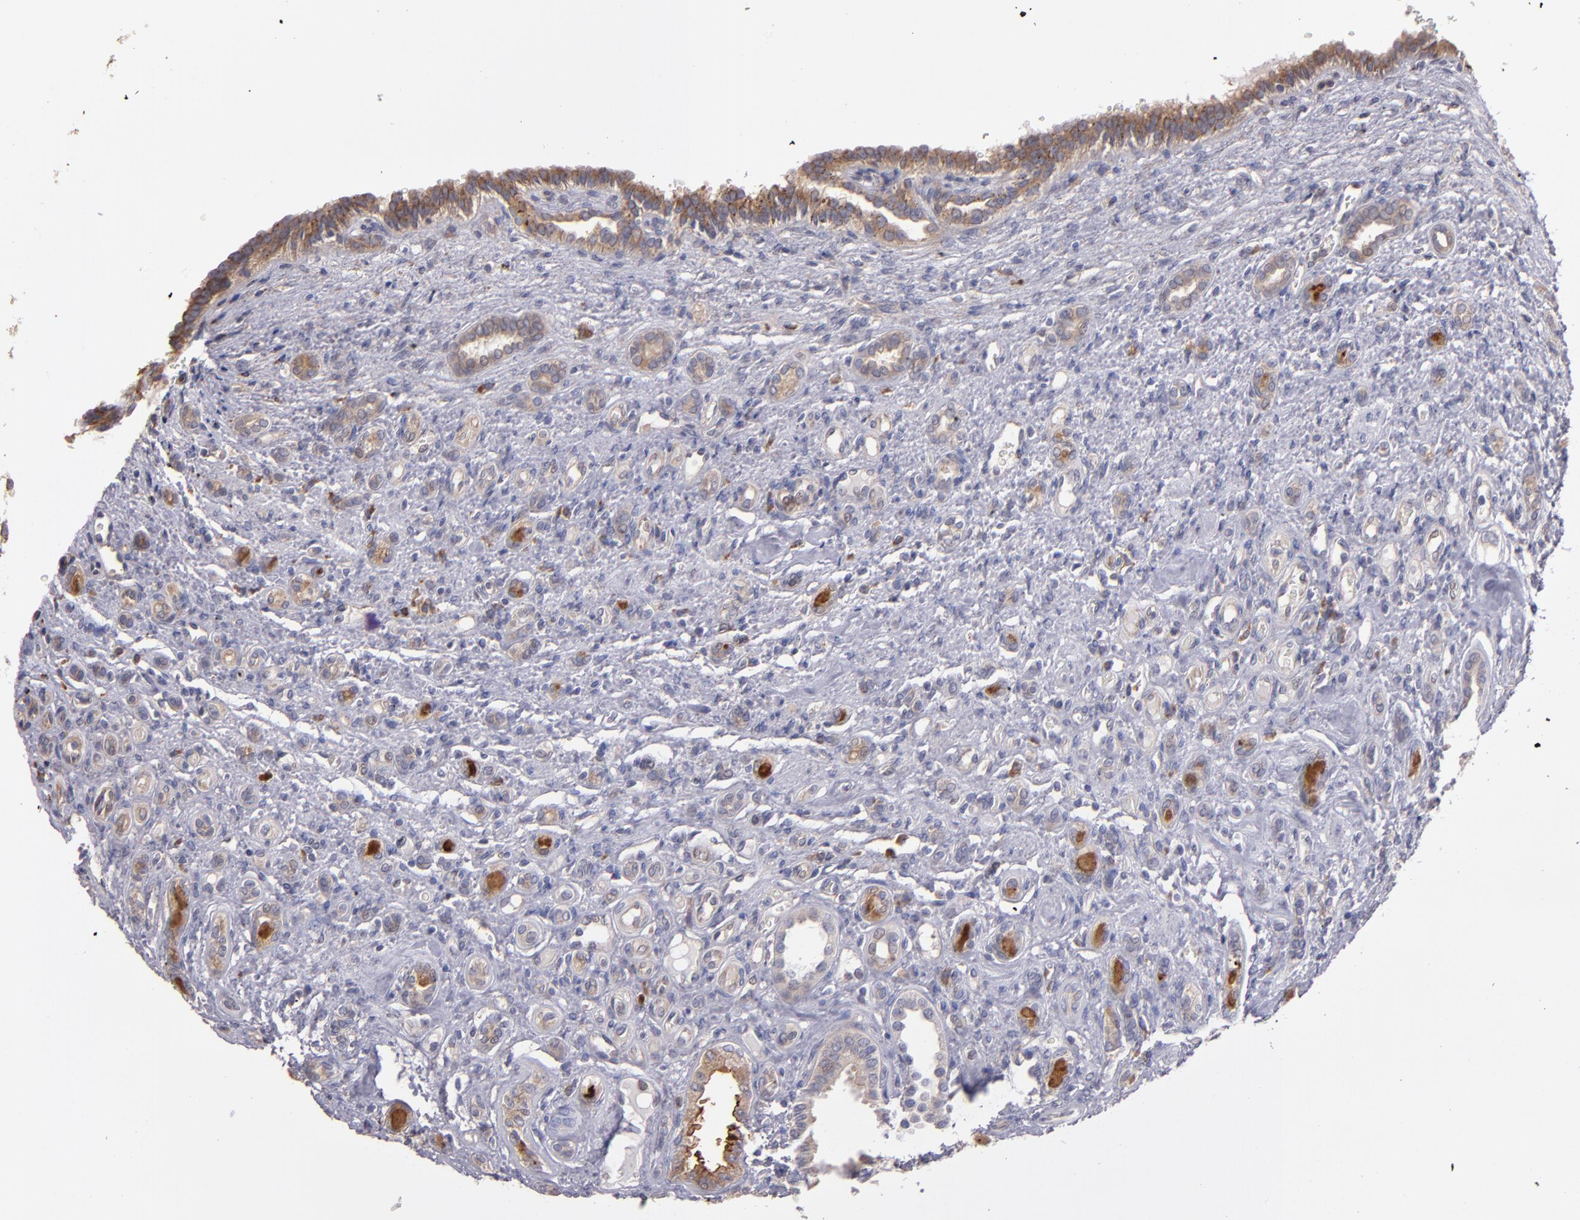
{"staining": {"intensity": "moderate", "quantity": ">75%", "location": "cytoplasmic/membranous"}, "tissue": "renal cancer", "cell_type": "Tumor cells", "image_type": "cancer", "snomed": [{"axis": "morphology", "description": "Inflammation, NOS"}, {"axis": "morphology", "description": "Adenocarcinoma, NOS"}, {"axis": "topography", "description": "Kidney"}], "caption": "Moderate cytoplasmic/membranous protein expression is identified in about >75% of tumor cells in adenocarcinoma (renal). The staining is performed using DAB brown chromogen to label protein expression. The nuclei are counter-stained blue using hematoxylin.", "gene": "IFIH1", "patient": {"sex": "male", "age": 68}}